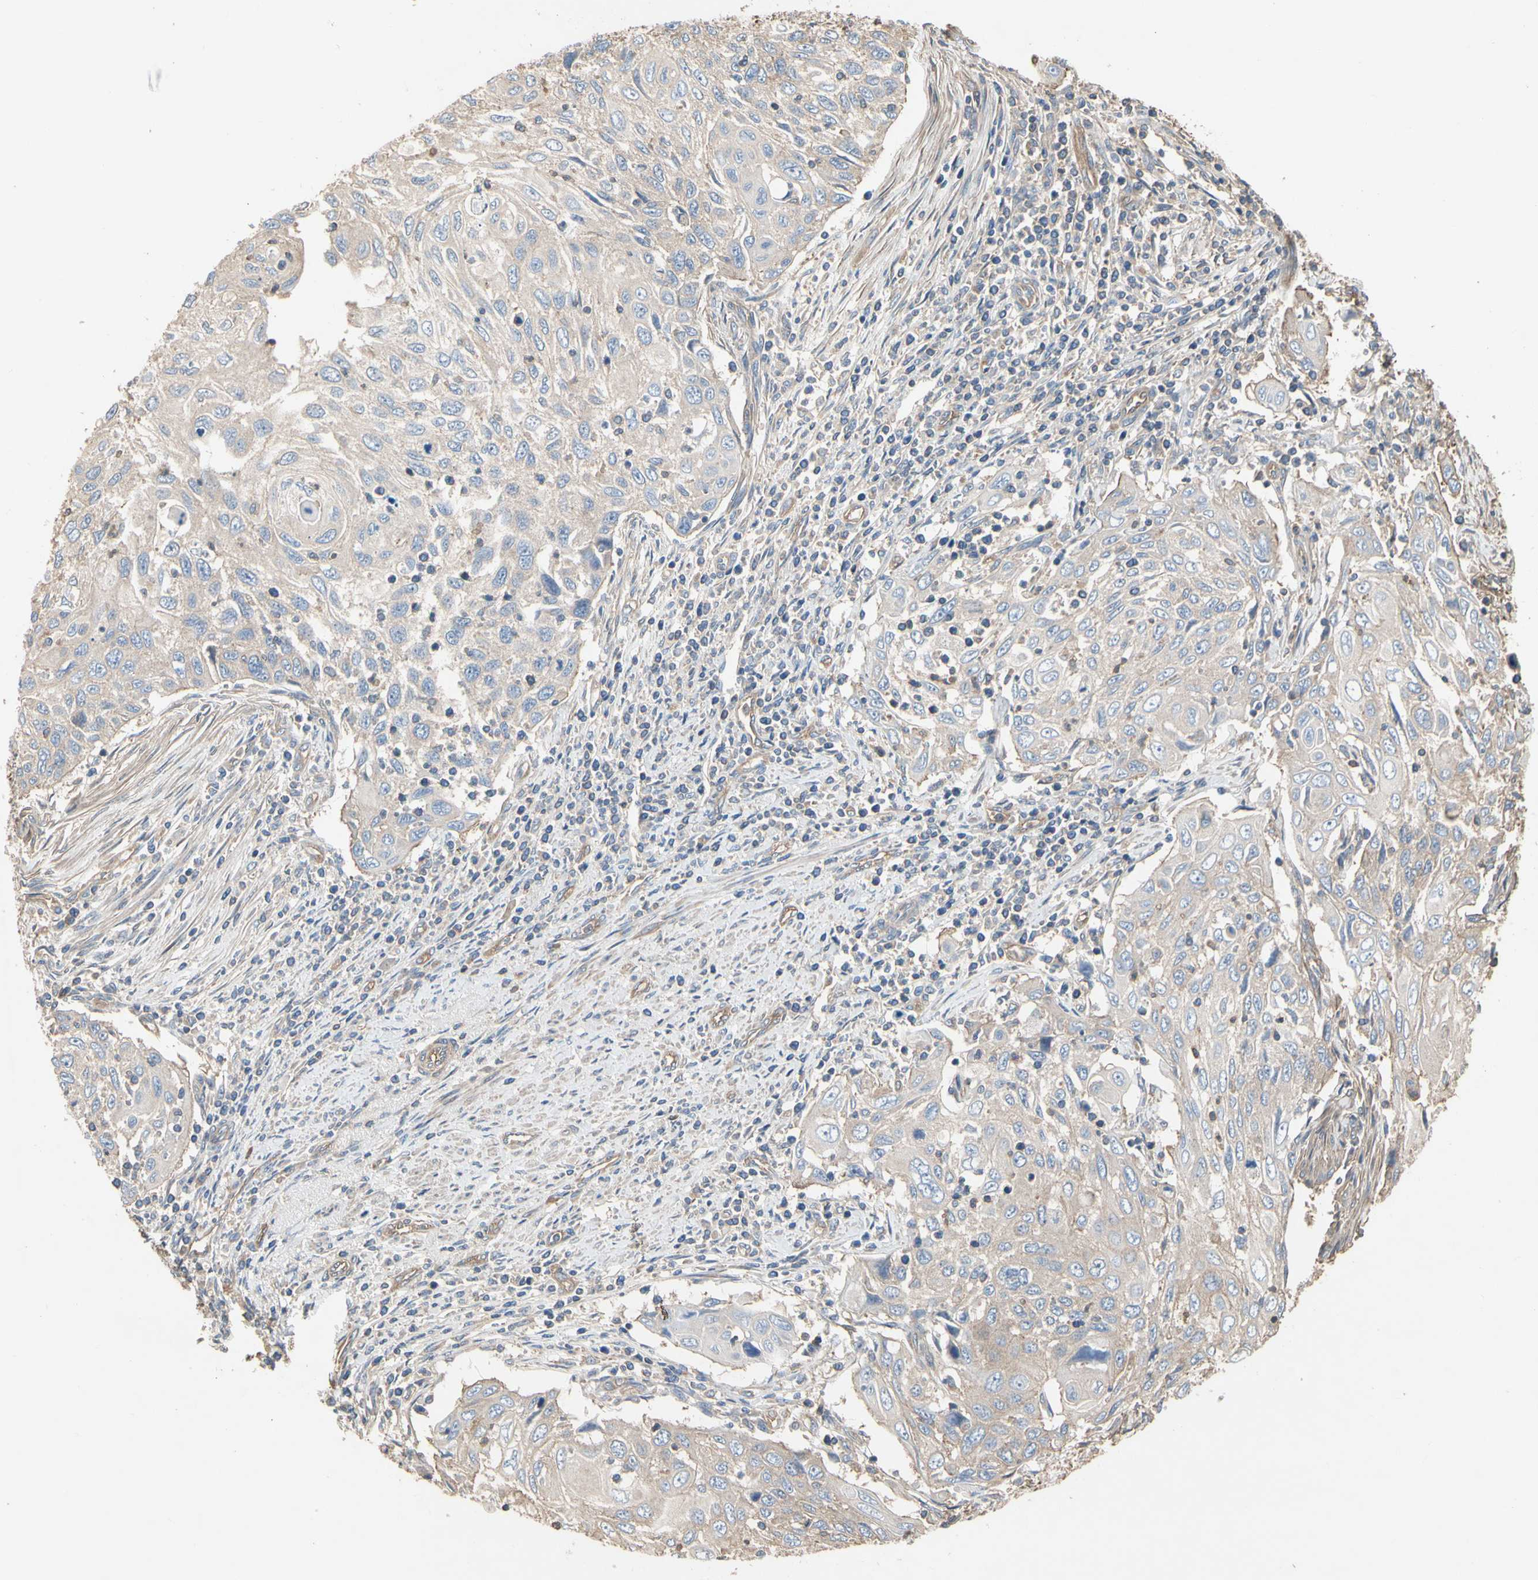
{"staining": {"intensity": "weak", "quantity": ">75%", "location": "cytoplasmic/membranous"}, "tissue": "cervical cancer", "cell_type": "Tumor cells", "image_type": "cancer", "snomed": [{"axis": "morphology", "description": "Squamous cell carcinoma, NOS"}, {"axis": "topography", "description": "Cervix"}], "caption": "Immunohistochemical staining of human cervical cancer (squamous cell carcinoma) demonstrates low levels of weak cytoplasmic/membranous staining in approximately >75% of tumor cells. The staining was performed using DAB (3,3'-diaminobenzidine) to visualize the protein expression in brown, while the nuclei were stained in blue with hematoxylin (Magnification: 20x).", "gene": "PDZK1", "patient": {"sex": "female", "age": 70}}